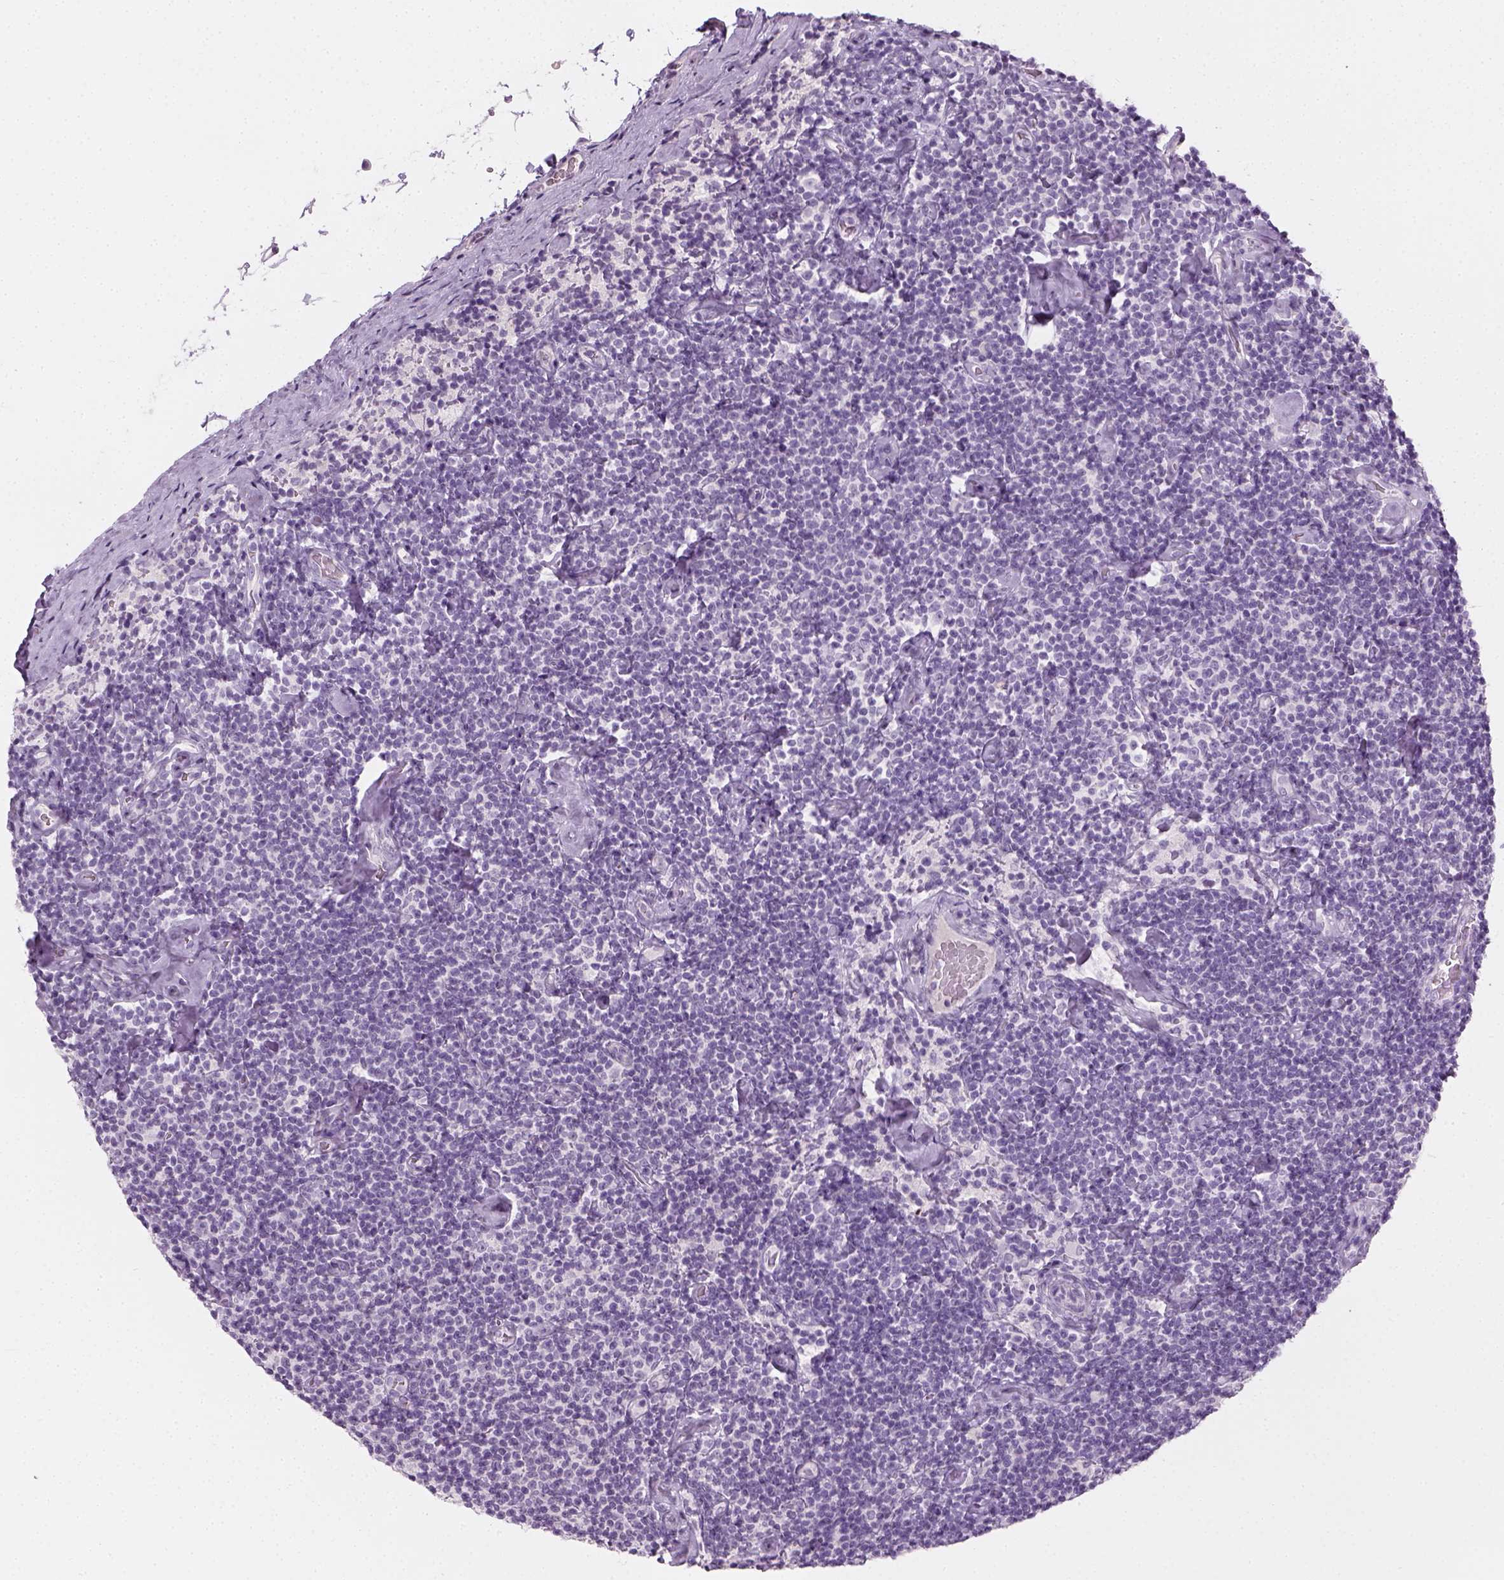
{"staining": {"intensity": "negative", "quantity": "none", "location": "none"}, "tissue": "lymphoma", "cell_type": "Tumor cells", "image_type": "cancer", "snomed": [{"axis": "morphology", "description": "Malignant lymphoma, non-Hodgkin's type, Low grade"}, {"axis": "topography", "description": "Lymph node"}], "caption": "DAB (3,3'-diaminobenzidine) immunohistochemical staining of human lymphoma reveals no significant positivity in tumor cells.", "gene": "TH", "patient": {"sex": "male", "age": 81}}